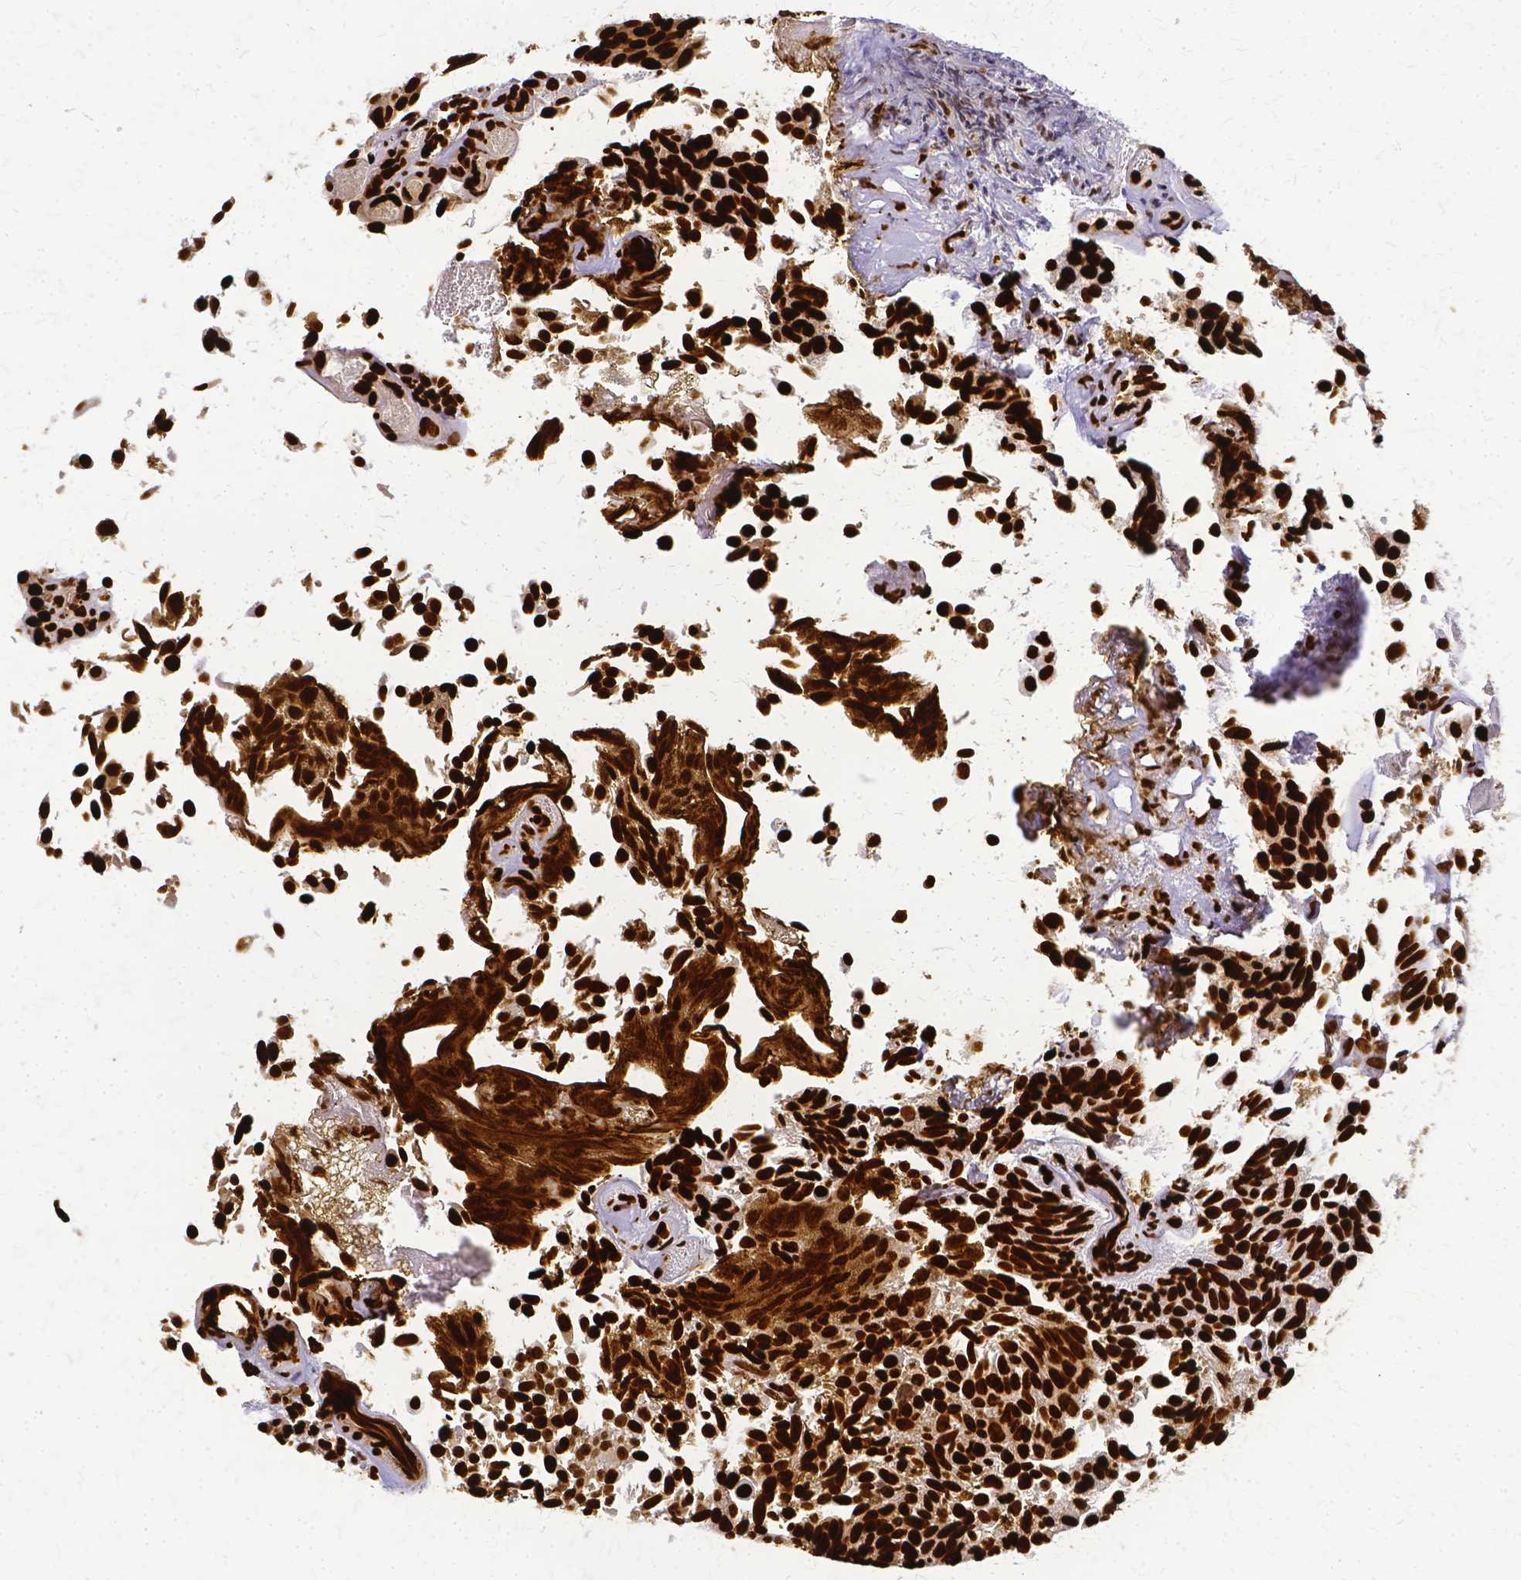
{"staining": {"intensity": "strong", "quantity": ">75%", "location": "nuclear"}, "tissue": "urothelial cancer", "cell_type": "Tumor cells", "image_type": "cancer", "snomed": [{"axis": "morphology", "description": "Urothelial carcinoma, Low grade"}, {"axis": "topography", "description": "Urinary bladder"}], "caption": "A brown stain highlights strong nuclear positivity of a protein in low-grade urothelial carcinoma tumor cells.", "gene": "SFPQ", "patient": {"sex": "female", "age": 79}}